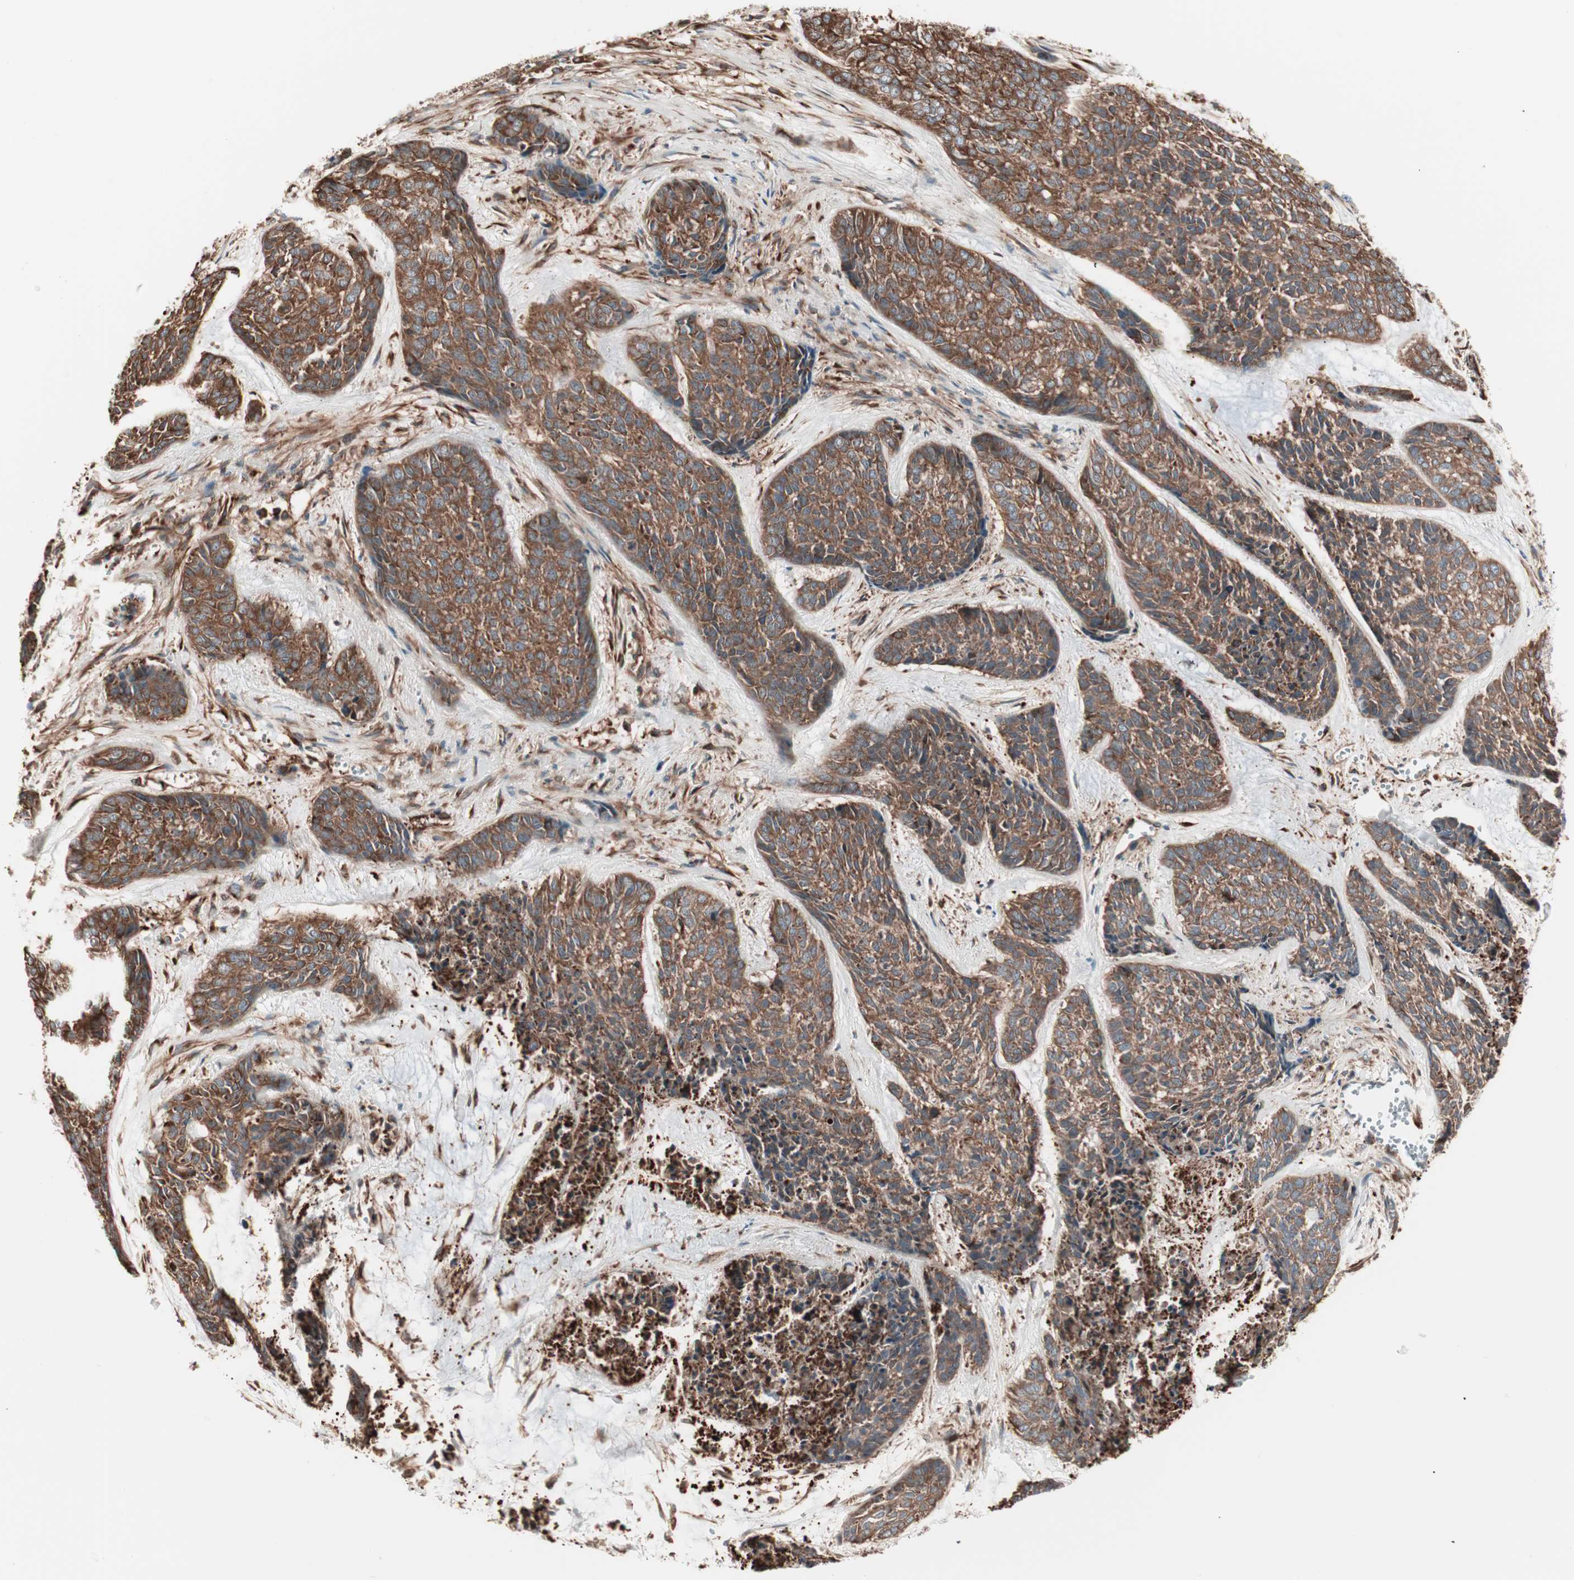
{"staining": {"intensity": "strong", "quantity": ">75%", "location": "cytoplasmic/membranous"}, "tissue": "skin cancer", "cell_type": "Tumor cells", "image_type": "cancer", "snomed": [{"axis": "morphology", "description": "Basal cell carcinoma"}, {"axis": "topography", "description": "Skin"}], "caption": "IHC of human skin cancer (basal cell carcinoma) demonstrates high levels of strong cytoplasmic/membranous expression in approximately >75% of tumor cells.", "gene": "TCP11L1", "patient": {"sex": "female", "age": 64}}